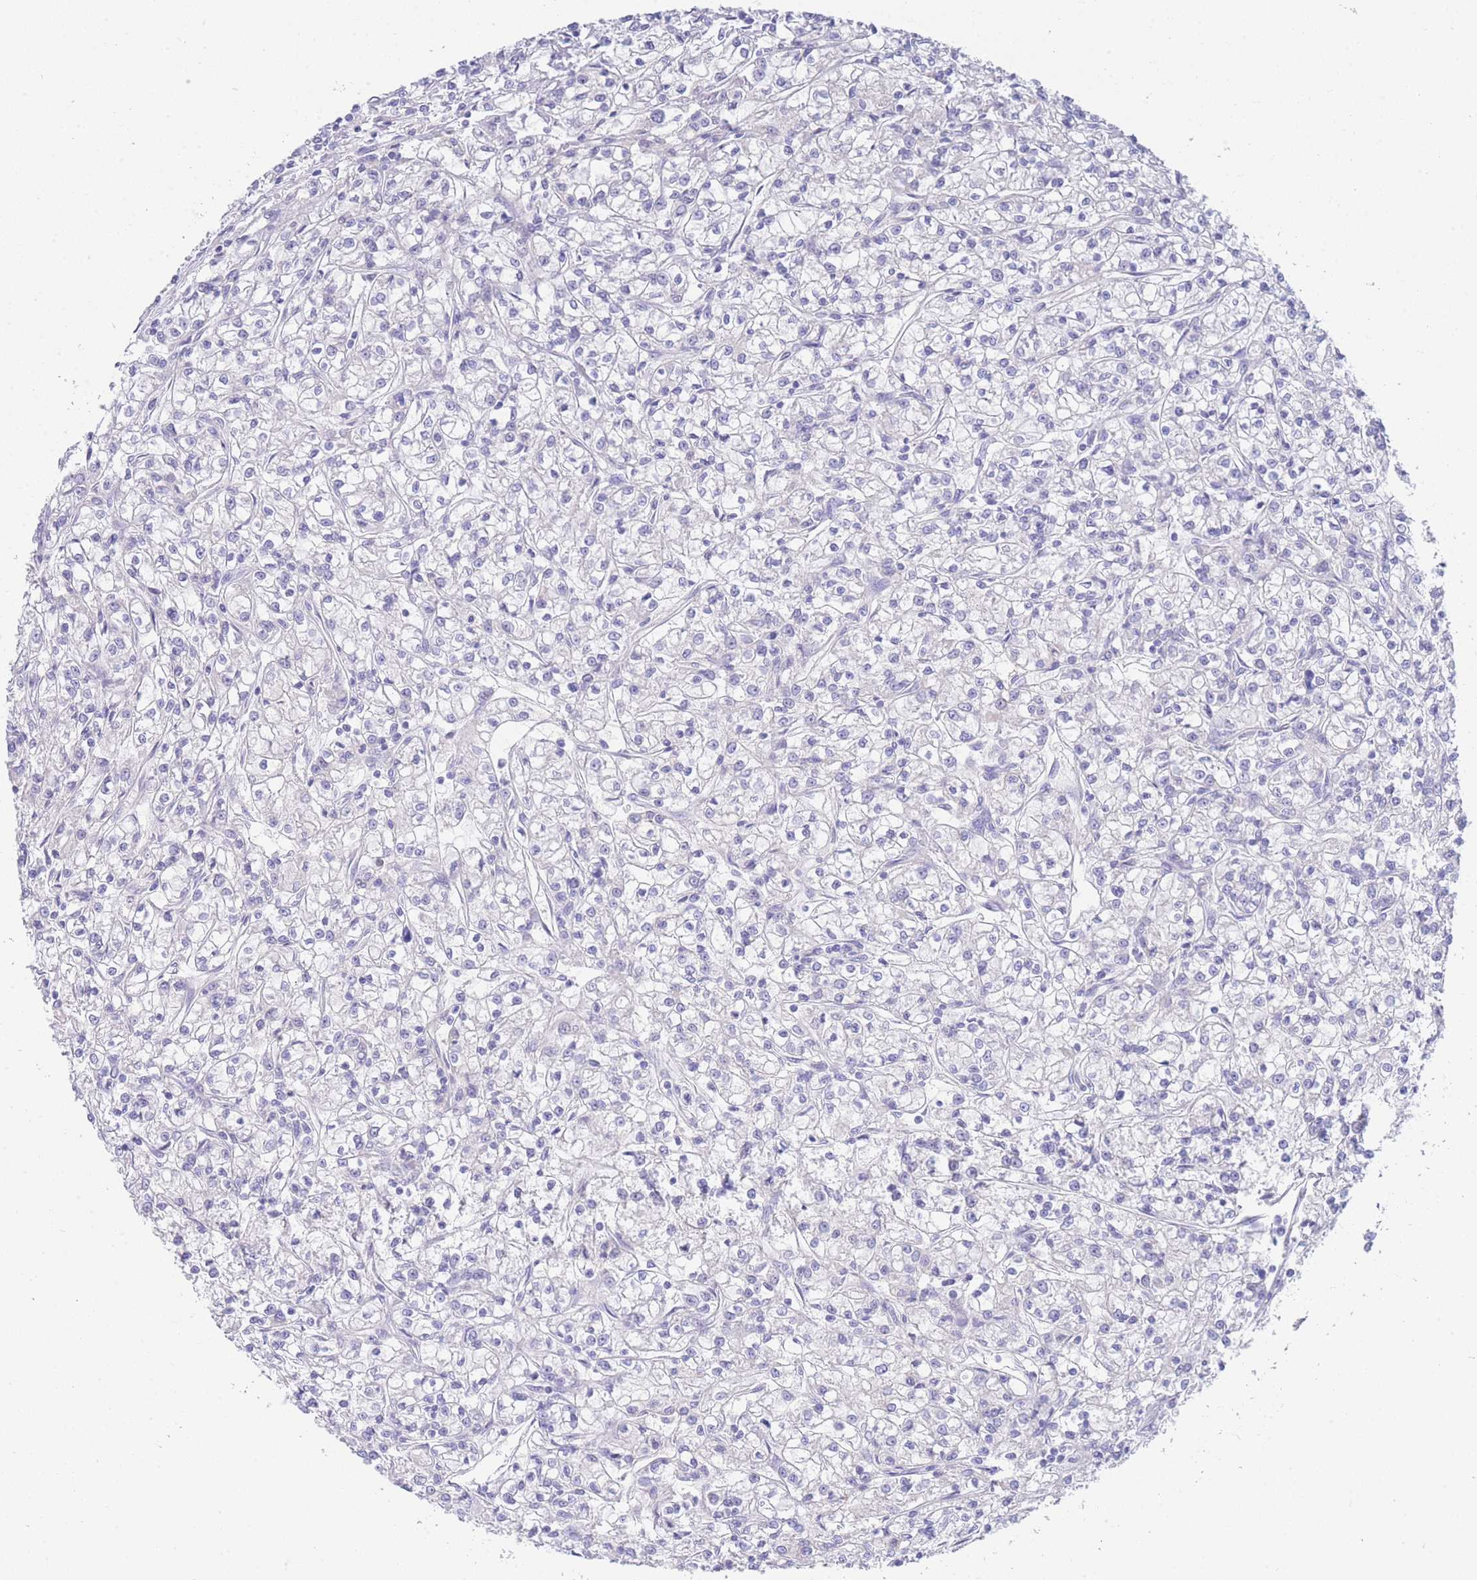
{"staining": {"intensity": "negative", "quantity": "none", "location": "none"}, "tissue": "renal cancer", "cell_type": "Tumor cells", "image_type": "cancer", "snomed": [{"axis": "morphology", "description": "Adenocarcinoma, NOS"}, {"axis": "topography", "description": "Kidney"}], "caption": "Immunohistochemistry (IHC) of renal adenocarcinoma demonstrates no positivity in tumor cells.", "gene": "LRRC37A", "patient": {"sex": "female", "age": 59}}